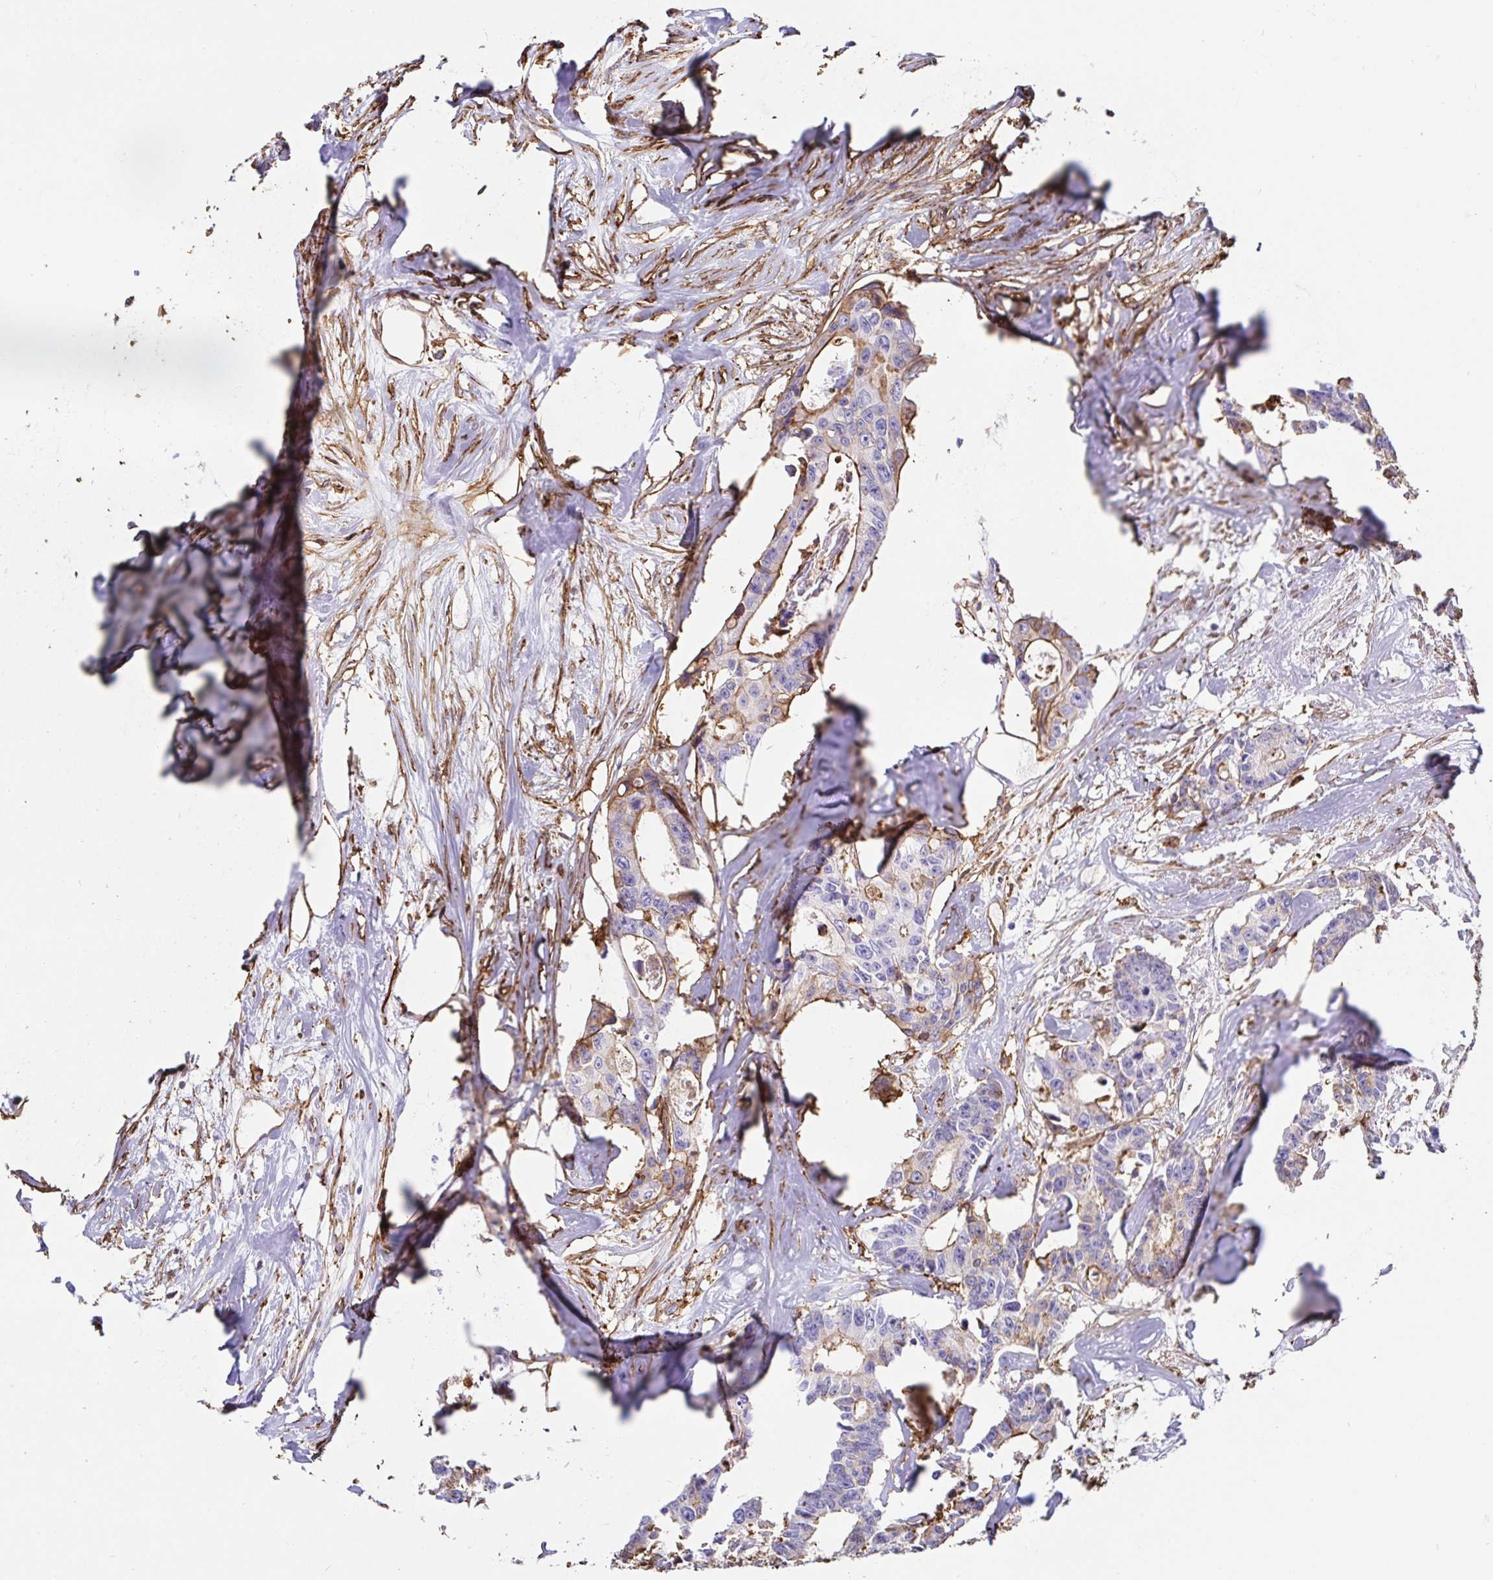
{"staining": {"intensity": "moderate", "quantity": "<25%", "location": "cytoplasmic/membranous"}, "tissue": "colorectal cancer", "cell_type": "Tumor cells", "image_type": "cancer", "snomed": [{"axis": "morphology", "description": "Adenocarcinoma, NOS"}, {"axis": "topography", "description": "Rectum"}], "caption": "Protein staining shows moderate cytoplasmic/membranous expression in approximately <25% of tumor cells in adenocarcinoma (colorectal). (Brightfield microscopy of DAB IHC at high magnification).", "gene": "ANXA2", "patient": {"sex": "male", "age": 57}}